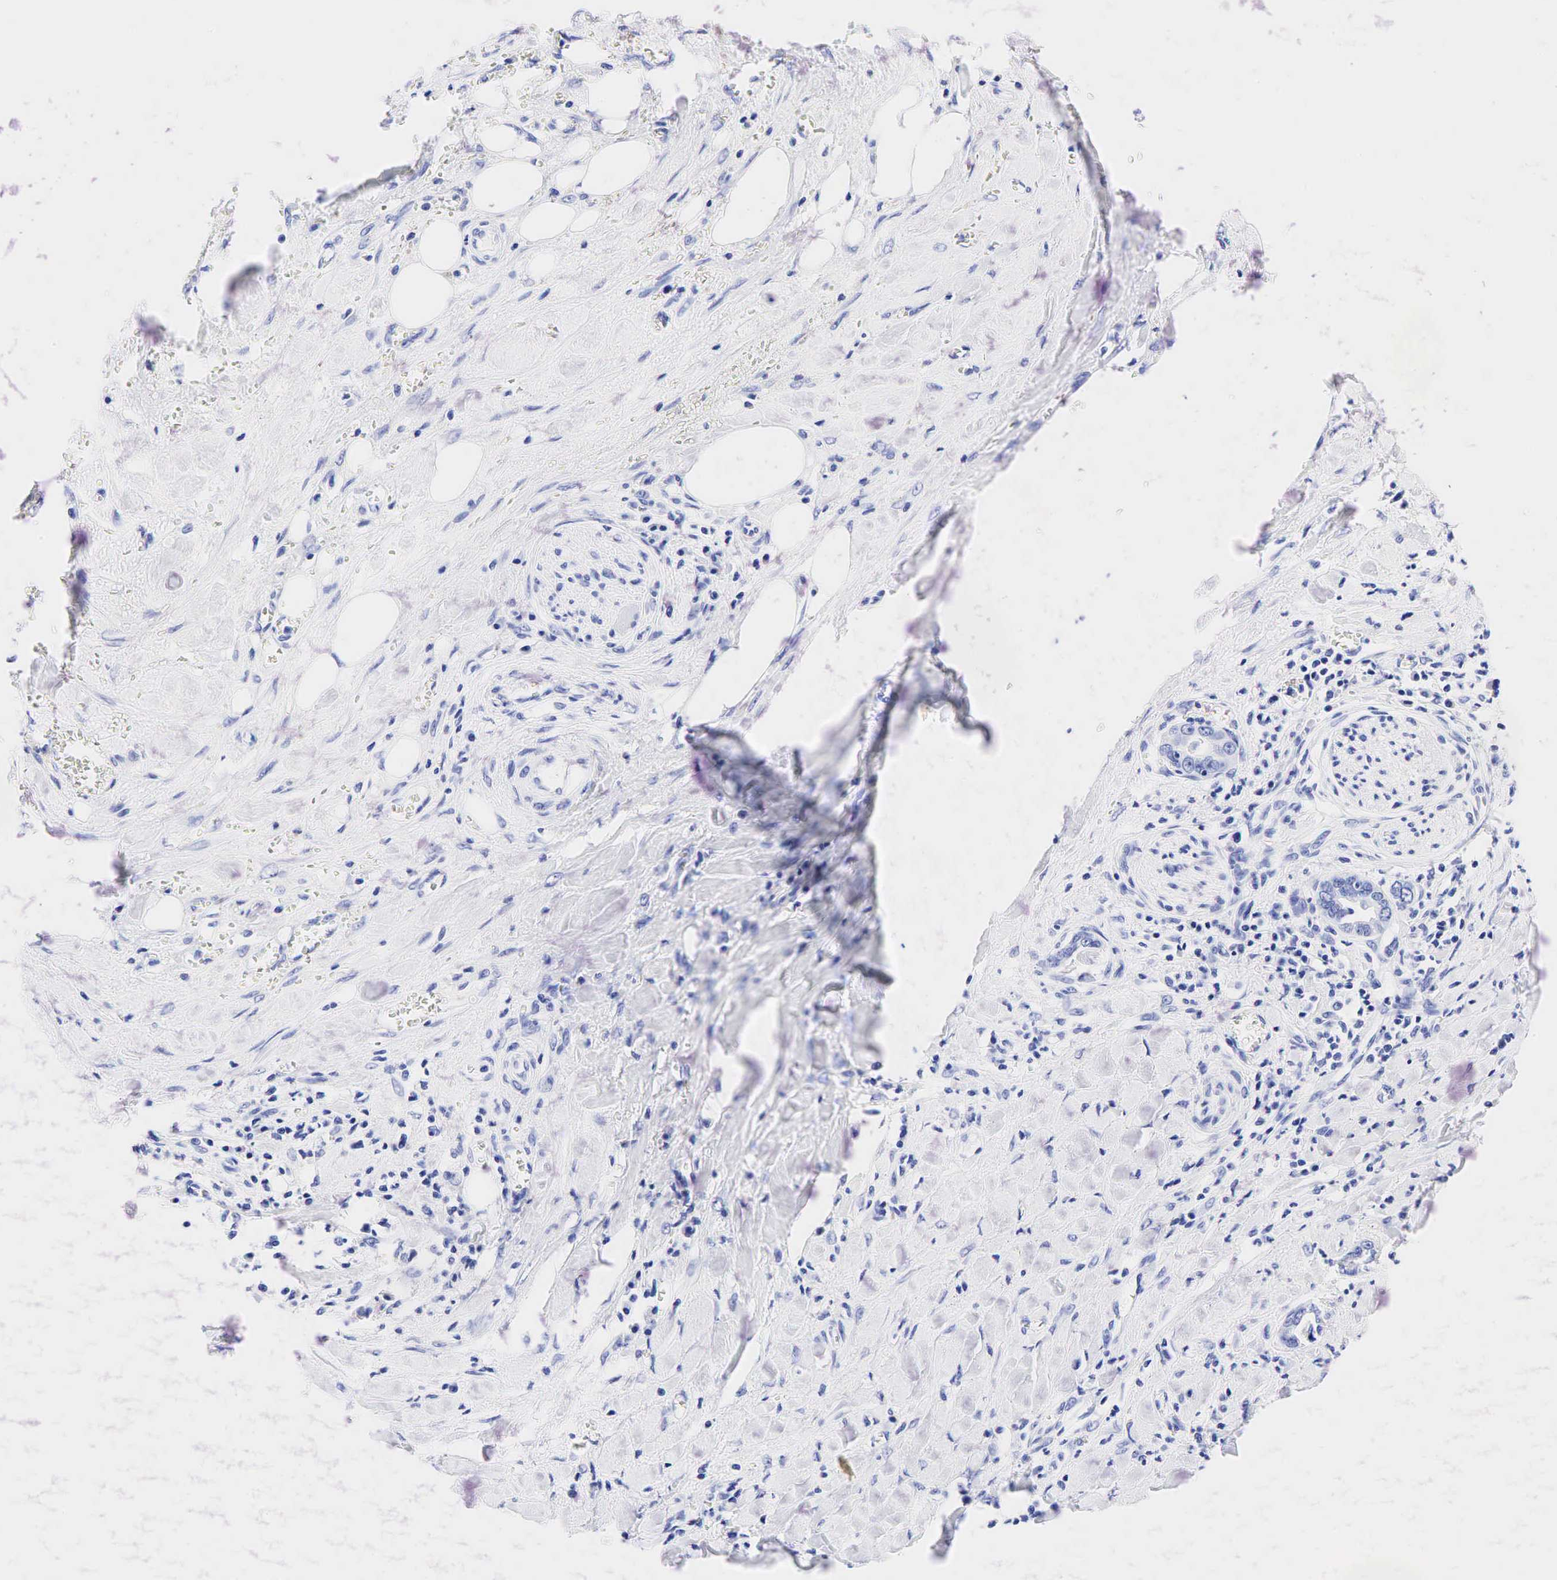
{"staining": {"intensity": "negative", "quantity": "none", "location": "none"}, "tissue": "pancreatic cancer", "cell_type": "Tumor cells", "image_type": "cancer", "snomed": [{"axis": "morphology", "description": "Adenocarcinoma, NOS"}, {"axis": "topography", "description": "Pancreas"}], "caption": "This is a micrograph of immunohistochemistry staining of adenocarcinoma (pancreatic), which shows no staining in tumor cells. (DAB IHC, high magnification).", "gene": "ESR1", "patient": {"sex": "male", "age": 69}}